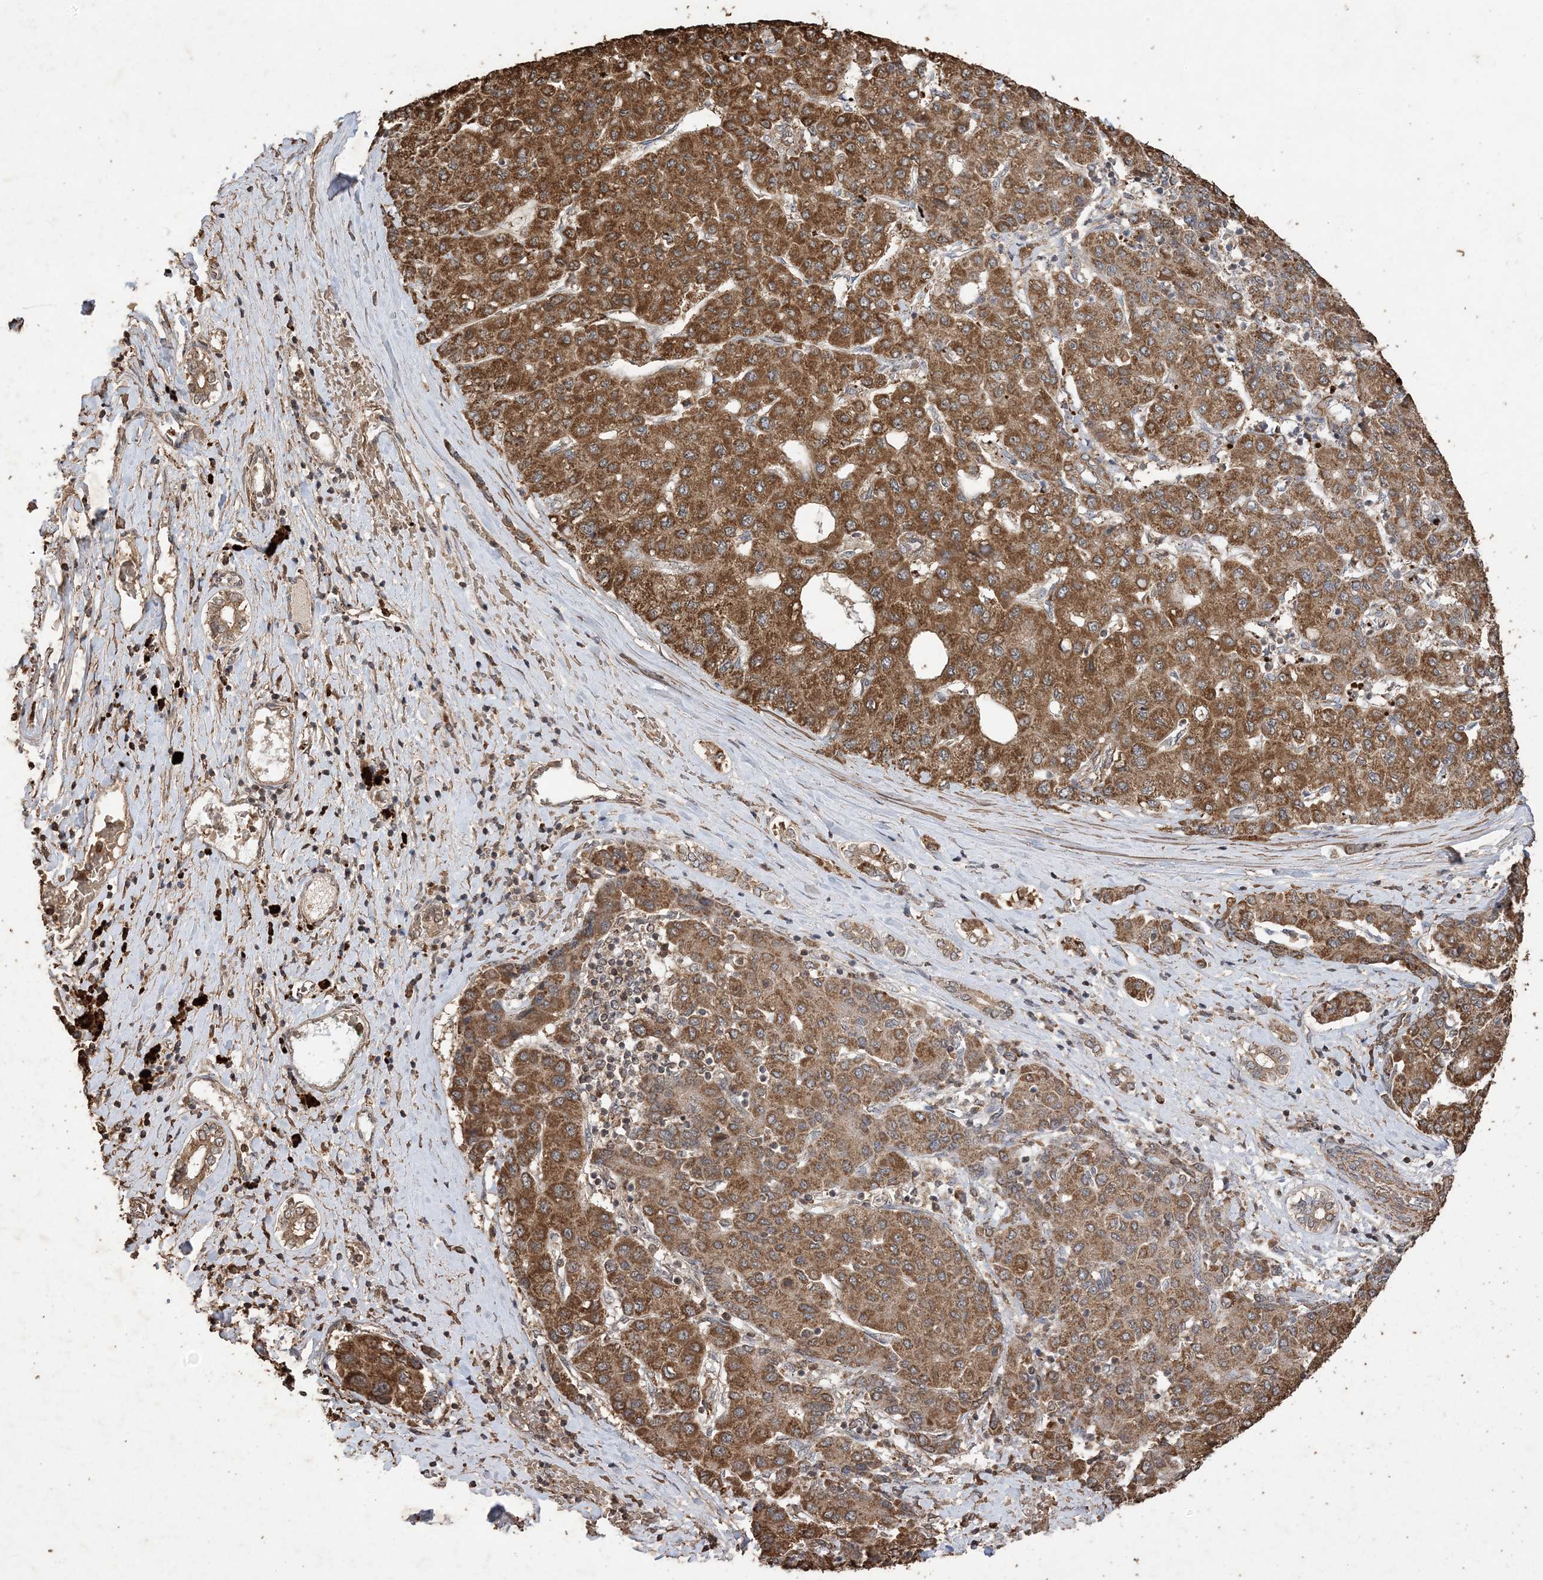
{"staining": {"intensity": "strong", "quantity": ">75%", "location": "cytoplasmic/membranous"}, "tissue": "liver cancer", "cell_type": "Tumor cells", "image_type": "cancer", "snomed": [{"axis": "morphology", "description": "Carcinoma, Hepatocellular, NOS"}, {"axis": "topography", "description": "Liver"}], "caption": "A micrograph showing strong cytoplasmic/membranous staining in approximately >75% of tumor cells in liver hepatocellular carcinoma, as visualized by brown immunohistochemical staining.", "gene": "HPS4", "patient": {"sex": "male", "age": 65}}